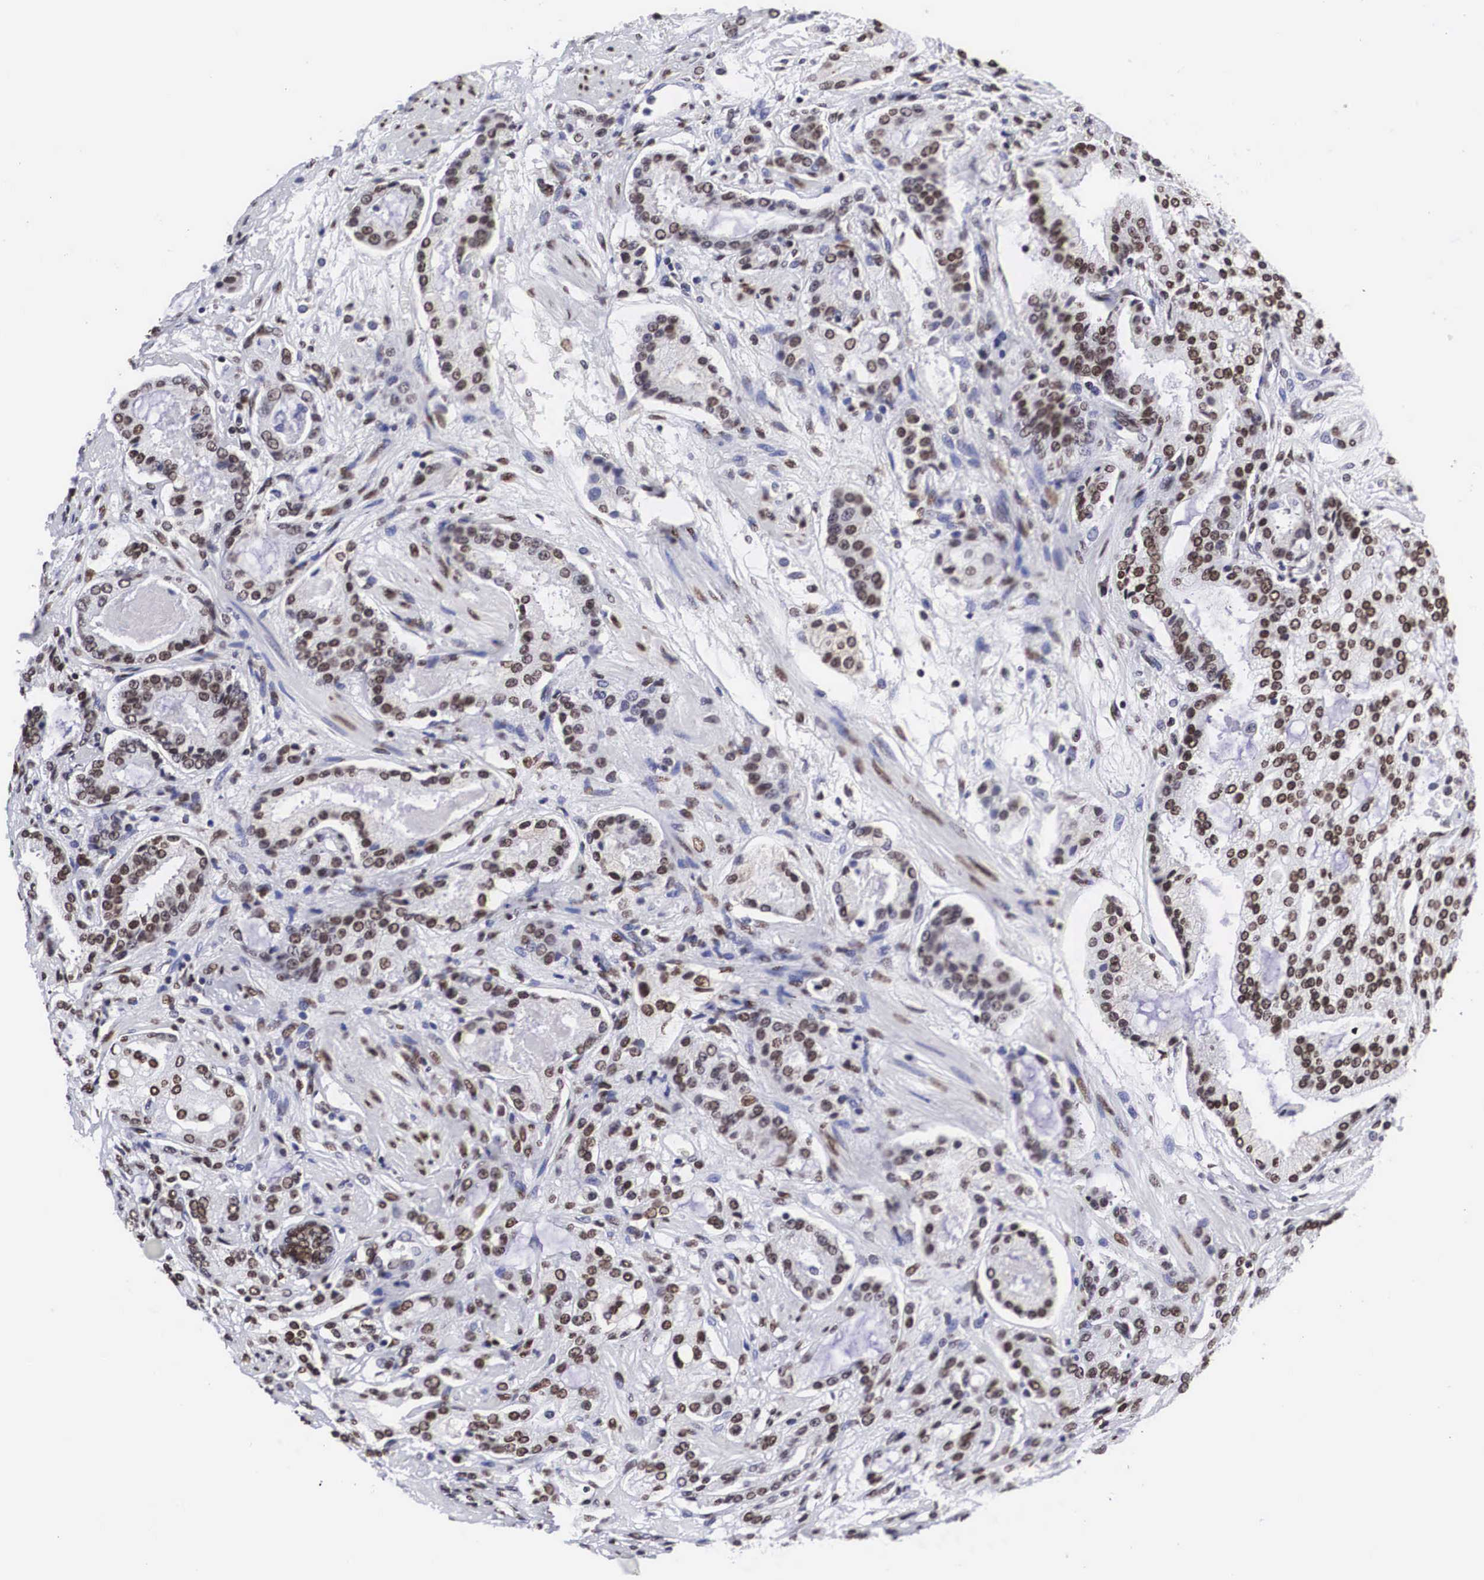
{"staining": {"intensity": "moderate", "quantity": ">75%", "location": "nuclear"}, "tissue": "prostate cancer", "cell_type": "Tumor cells", "image_type": "cancer", "snomed": [{"axis": "morphology", "description": "Adenocarcinoma, Medium grade"}, {"axis": "topography", "description": "Prostate"}], "caption": "IHC (DAB (3,3'-diaminobenzidine)) staining of human medium-grade adenocarcinoma (prostate) exhibits moderate nuclear protein positivity in about >75% of tumor cells.", "gene": "MECP2", "patient": {"sex": "male", "age": 72}}